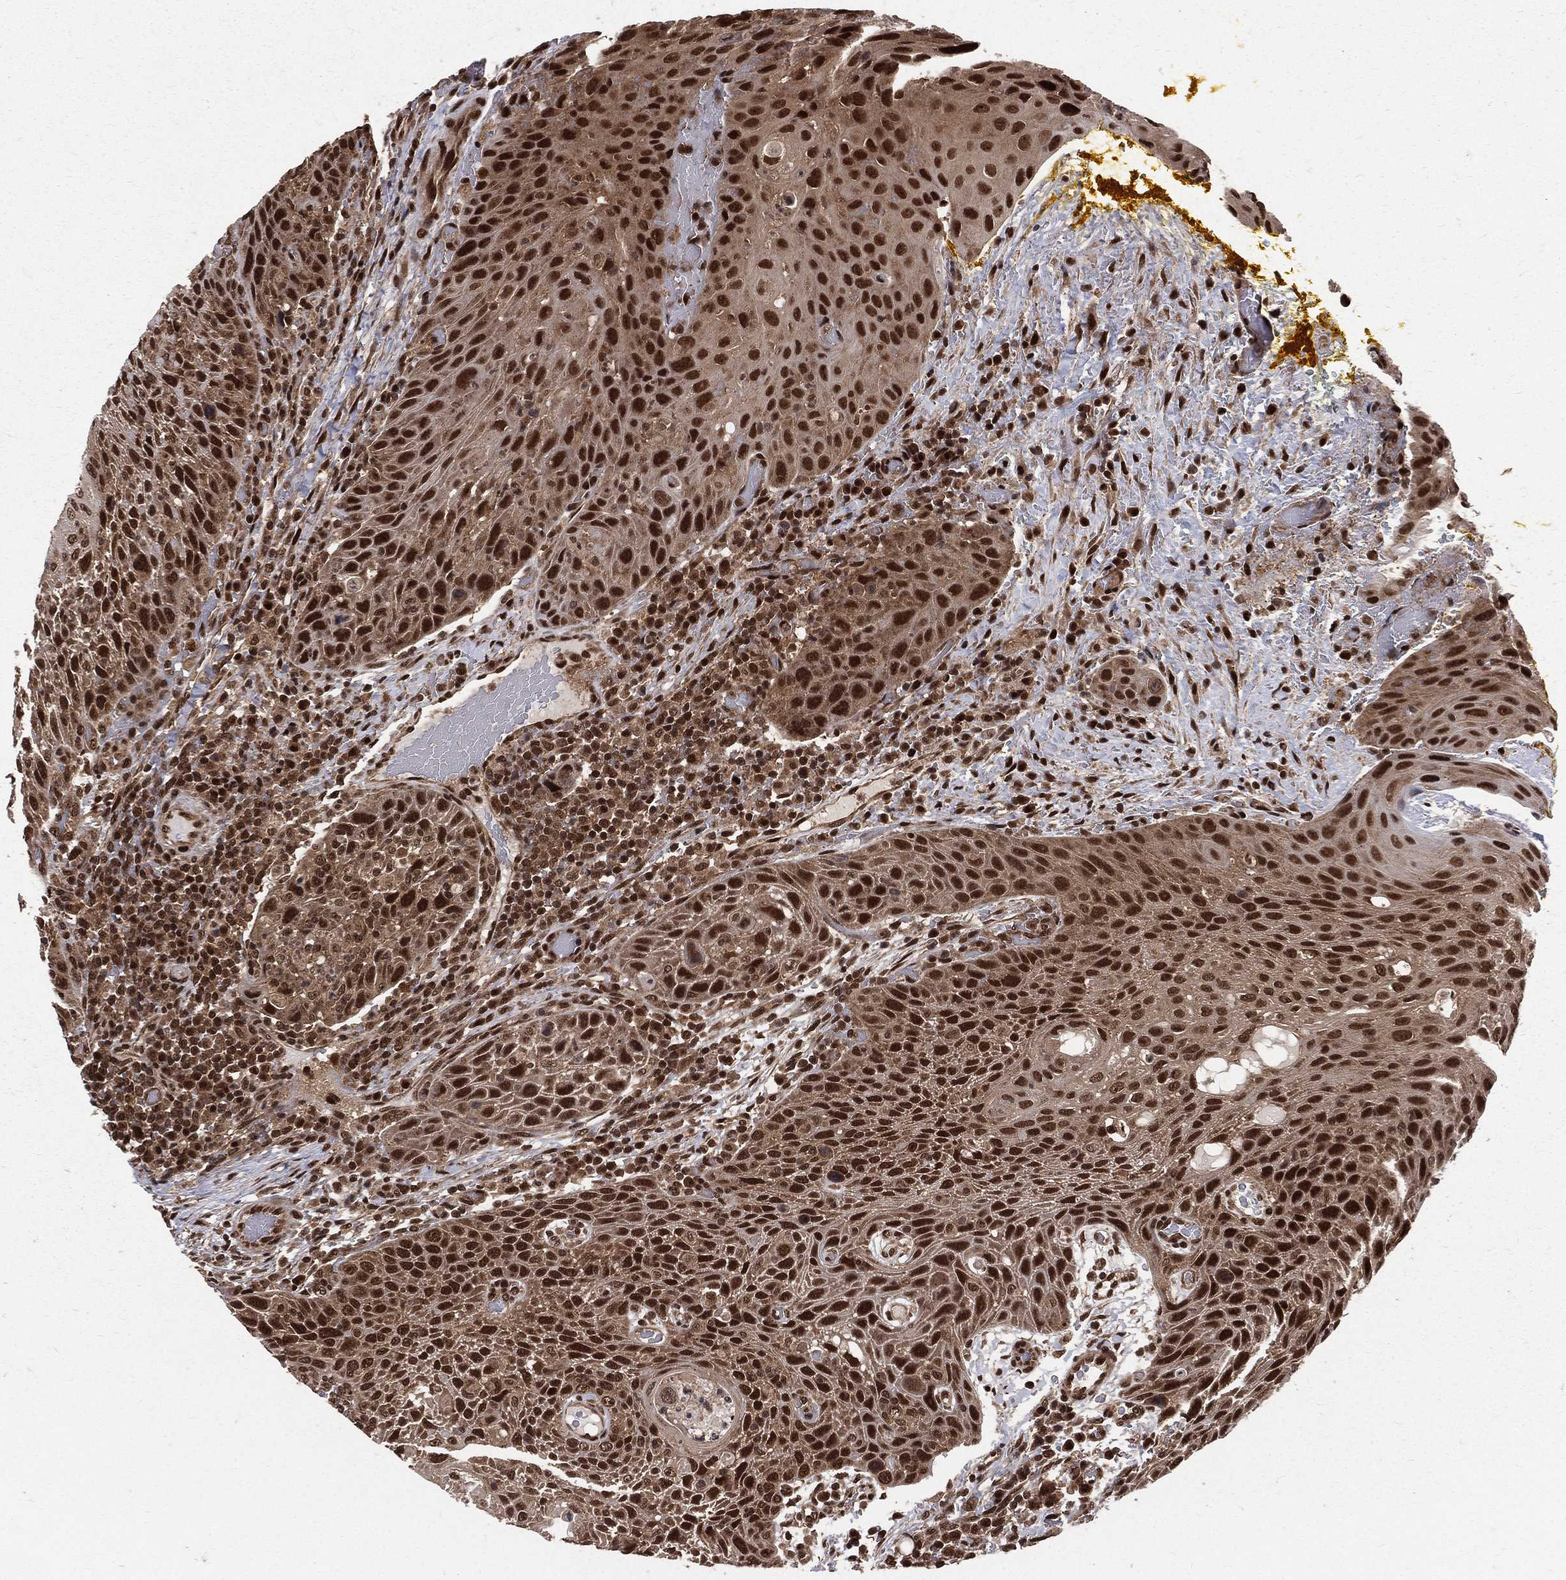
{"staining": {"intensity": "strong", "quantity": ">75%", "location": "nuclear"}, "tissue": "head and neck cancer", "cell_type": "Tumor cells", "image_type": "cancer", "snomed": [{"axis": "morphology", "description": "Squamous cell carcinoma, NOS"}, {"axis": "topography", "description": "Head-Neck"}], "caption": "Protein staining demonstrates strong nuclear positivity in about >75% of tumor cells in head and neck squamous cell carcinoma.", "gene": "COPS4", "patient": {"sex": "male", "age": 69}}